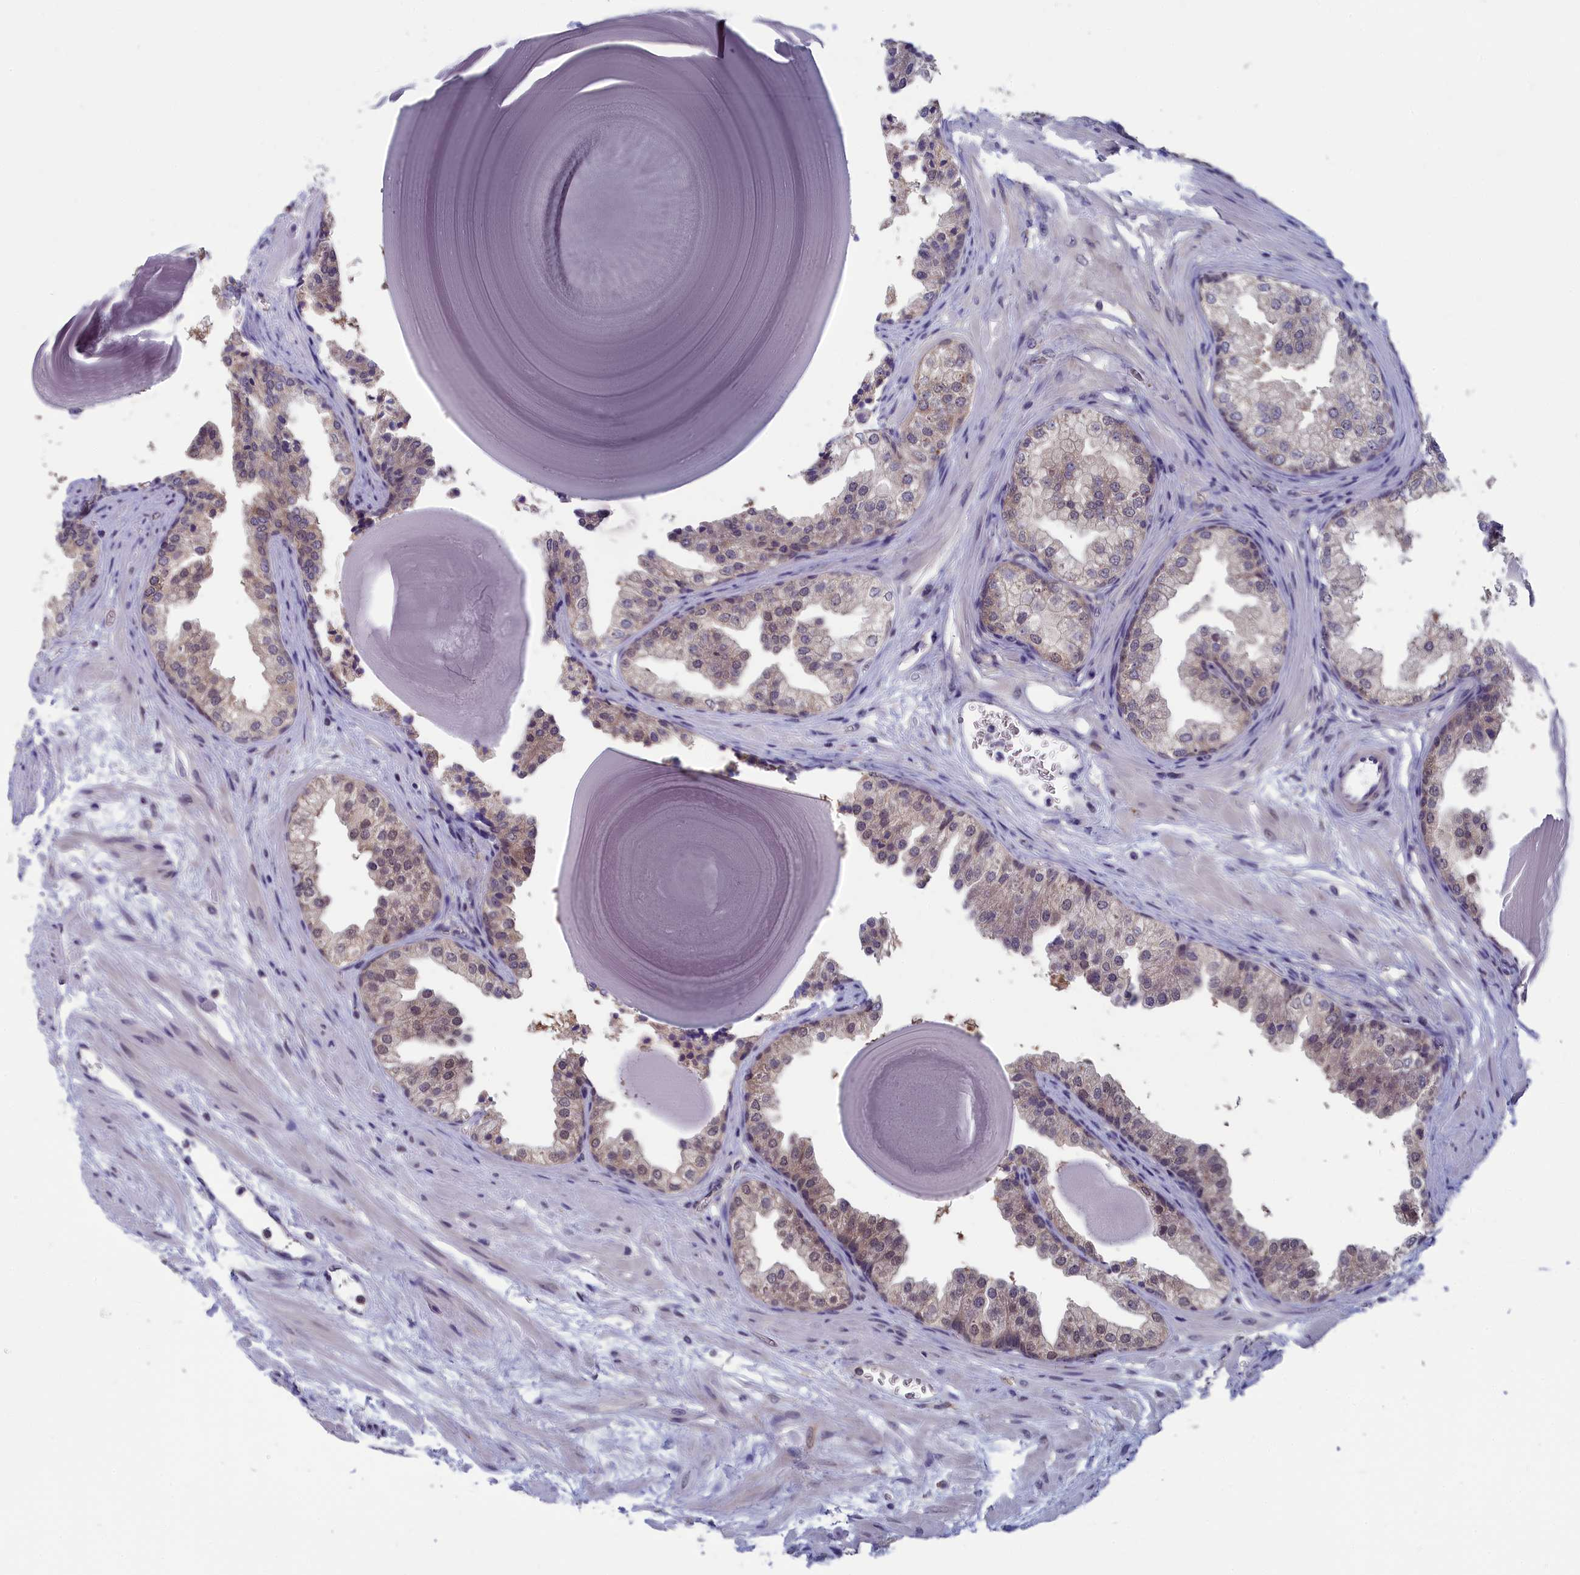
{"staining": {"intensity": "moderate", "quantity": "25%-75%", "location": "cytoplasmic/membranous,nuclear"}, "tissue": "prostate", "cell_type": "Glandular cells", "image_type": "normal", "snomed": [{"axis": "morphology", "description": "Normal tissue, NOS"}, {"axis": "topography", "description": "Prostate"}], "caption": "Immunohistochemistry (IHC) micrograph of normal prostate: human prostate stained using immunohistochemistry exhibits medium levels of moderate protein expression localized specifically in the cytoplasmic/membranous,nuclear of glandular cells, appearing as a cytoplasmic/membranous,nuclear brown color.", "gene": "MRI1", "patient": {"sex": "male", "age": 48}}